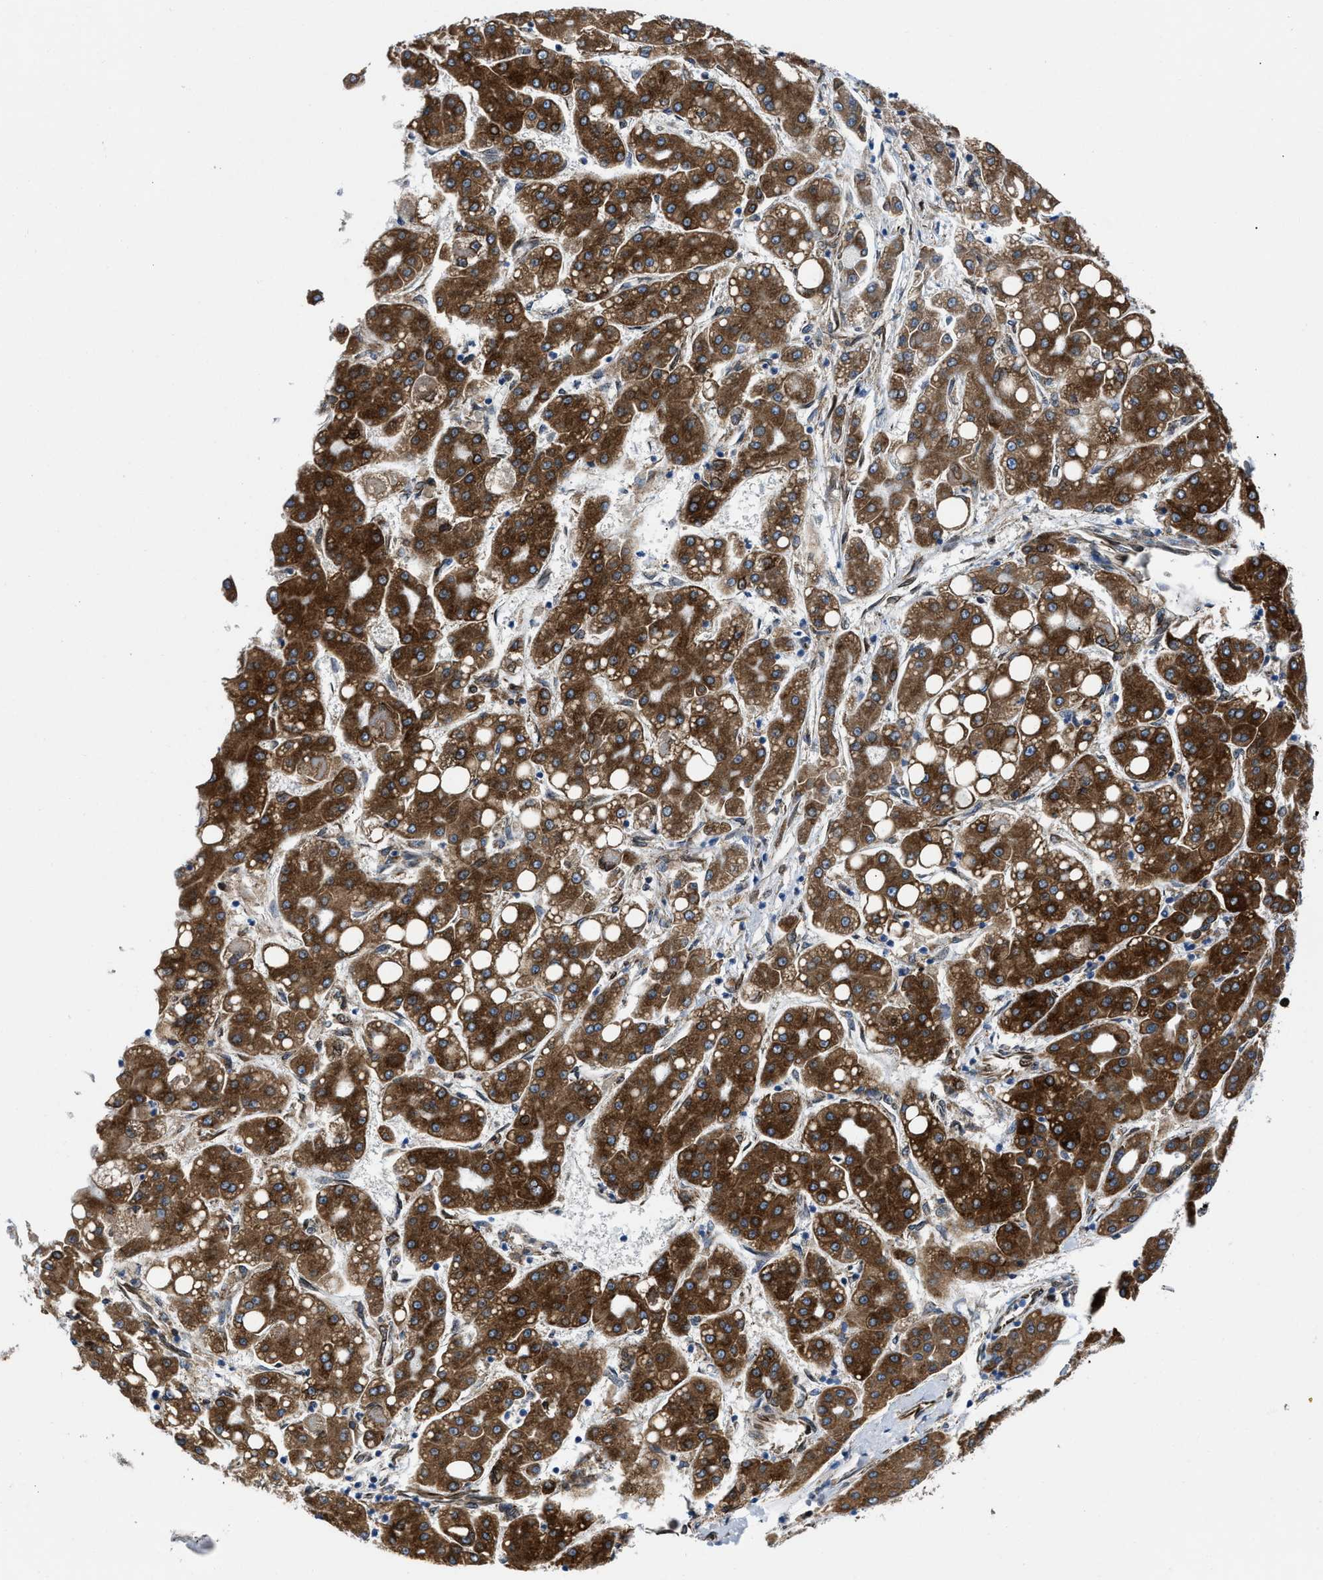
{"staining": {"intensity": "strong", "quantity": ">75%", "location": "cytoplasmic/membranous"}, "tissue": "liver cancer", "cell_type": "Tumor cells", "image_type": "cancer", "snomed": [{"axis": "morphology", "description": "Carcinoma, Hepatocellular, NOS"}, {"axis": "topography", "description": "Liver"}], "caption": "This is a photomicrograph of immunohistochemistry (IHC) staining of liver hepatocellular carcinoma, which shows strong positivity in the cytoplasmic/membranous of tumor cells.", "gene": "ERLIN2", "patient": {"sex": "male", "age": 65}}